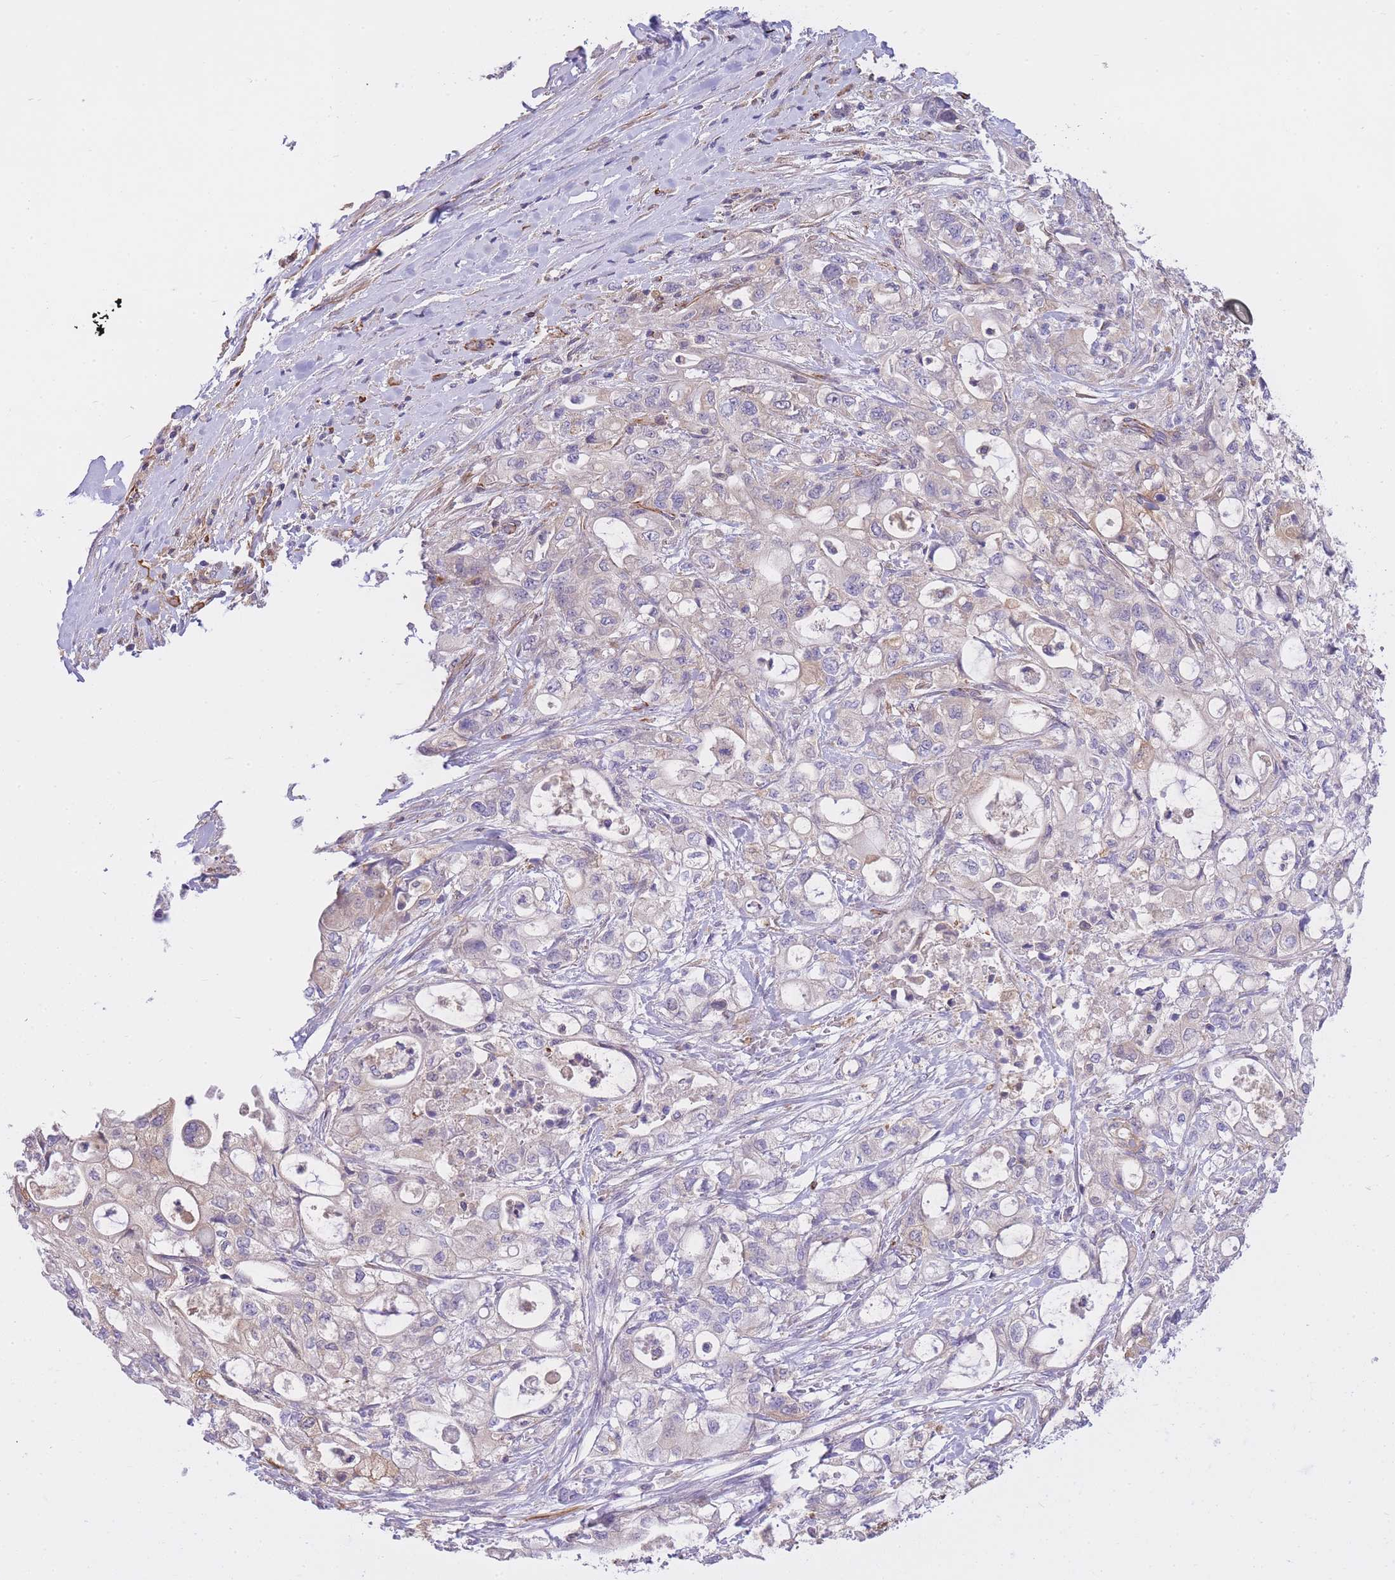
{"staining": {"intensity": "moderate", "quantity": "<25%", "location": "cytoplasmic/membranous"}, "tissue": "pancreatic cancer", "cell_type": "Tumor cells", "image_type": "cancer", "snomed": [{"axis": "morphology", "description": "Adenocarcinoma, NOS"}, {"axis": "topography", "description": "Pancreas"}], "caption": "Tumor cells reveal moderate cytoplasmic/membranous expression in about <25% of cells in pancreatic cancer (adenocarcinoma). (IHC, brightfield microscopy, high magnification).", "gene": "ECPAS", "patient": {"sex": "male", "age": 79}}